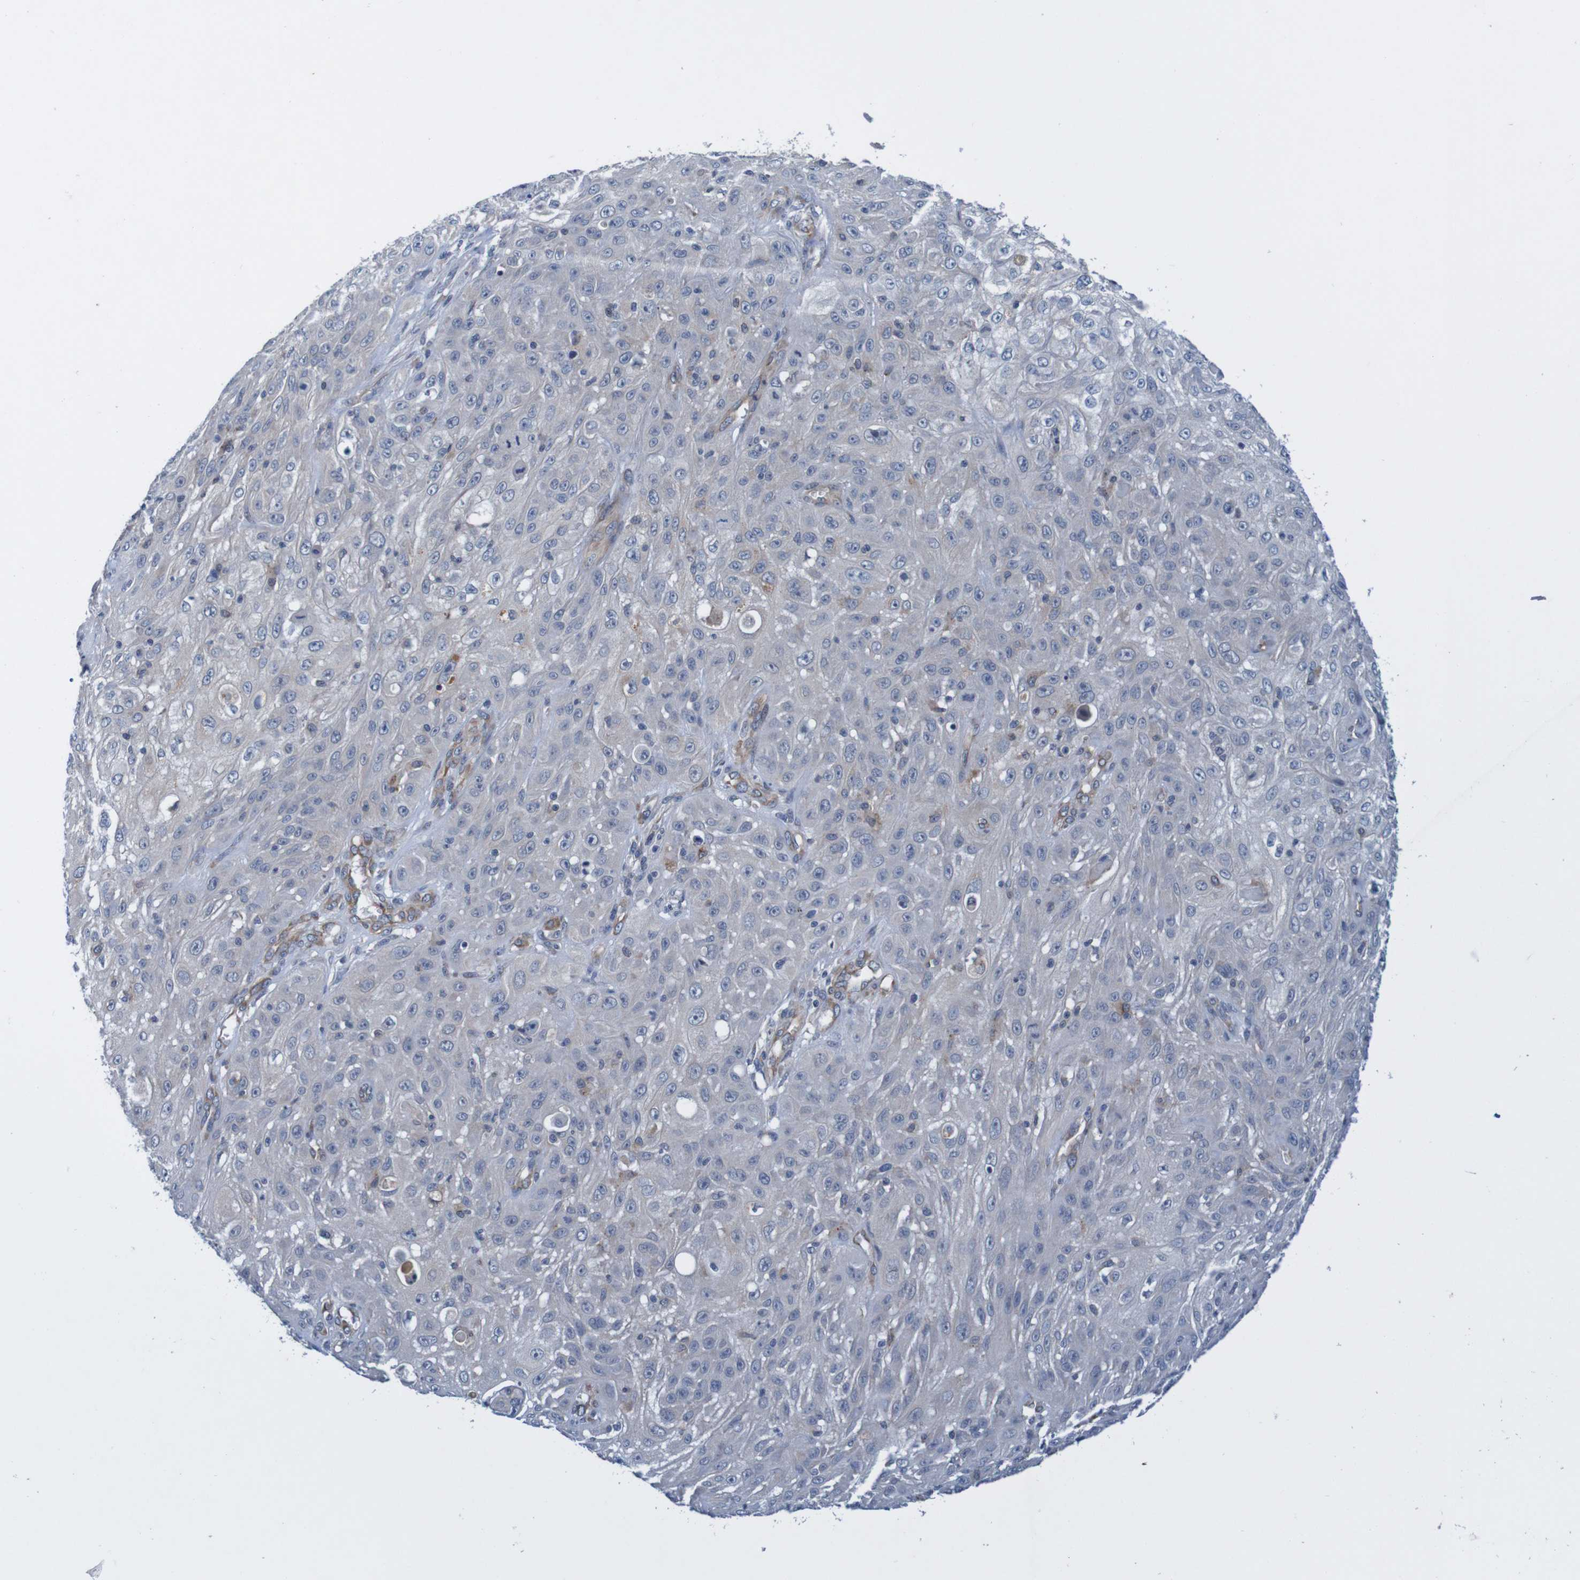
{"staining": {"intensity": "negative", "quantity": "none", "location": "none"}, "tissue": "skin cancer", "cell_type": "Tumor cells", "image_type": "cancer", "snomed": [{"axis": "morphology", "description": "Squamous cell carcinoma, NOS"}, {"axis": "topography", "description": "Skin"}], "caption": "Micrograph shows no protein positivity in tumor cells of skin cancer (squamous cell carcinoma) tissue.", "gene": "CPED1", "patient": {"sex": "male", "age": 75}}